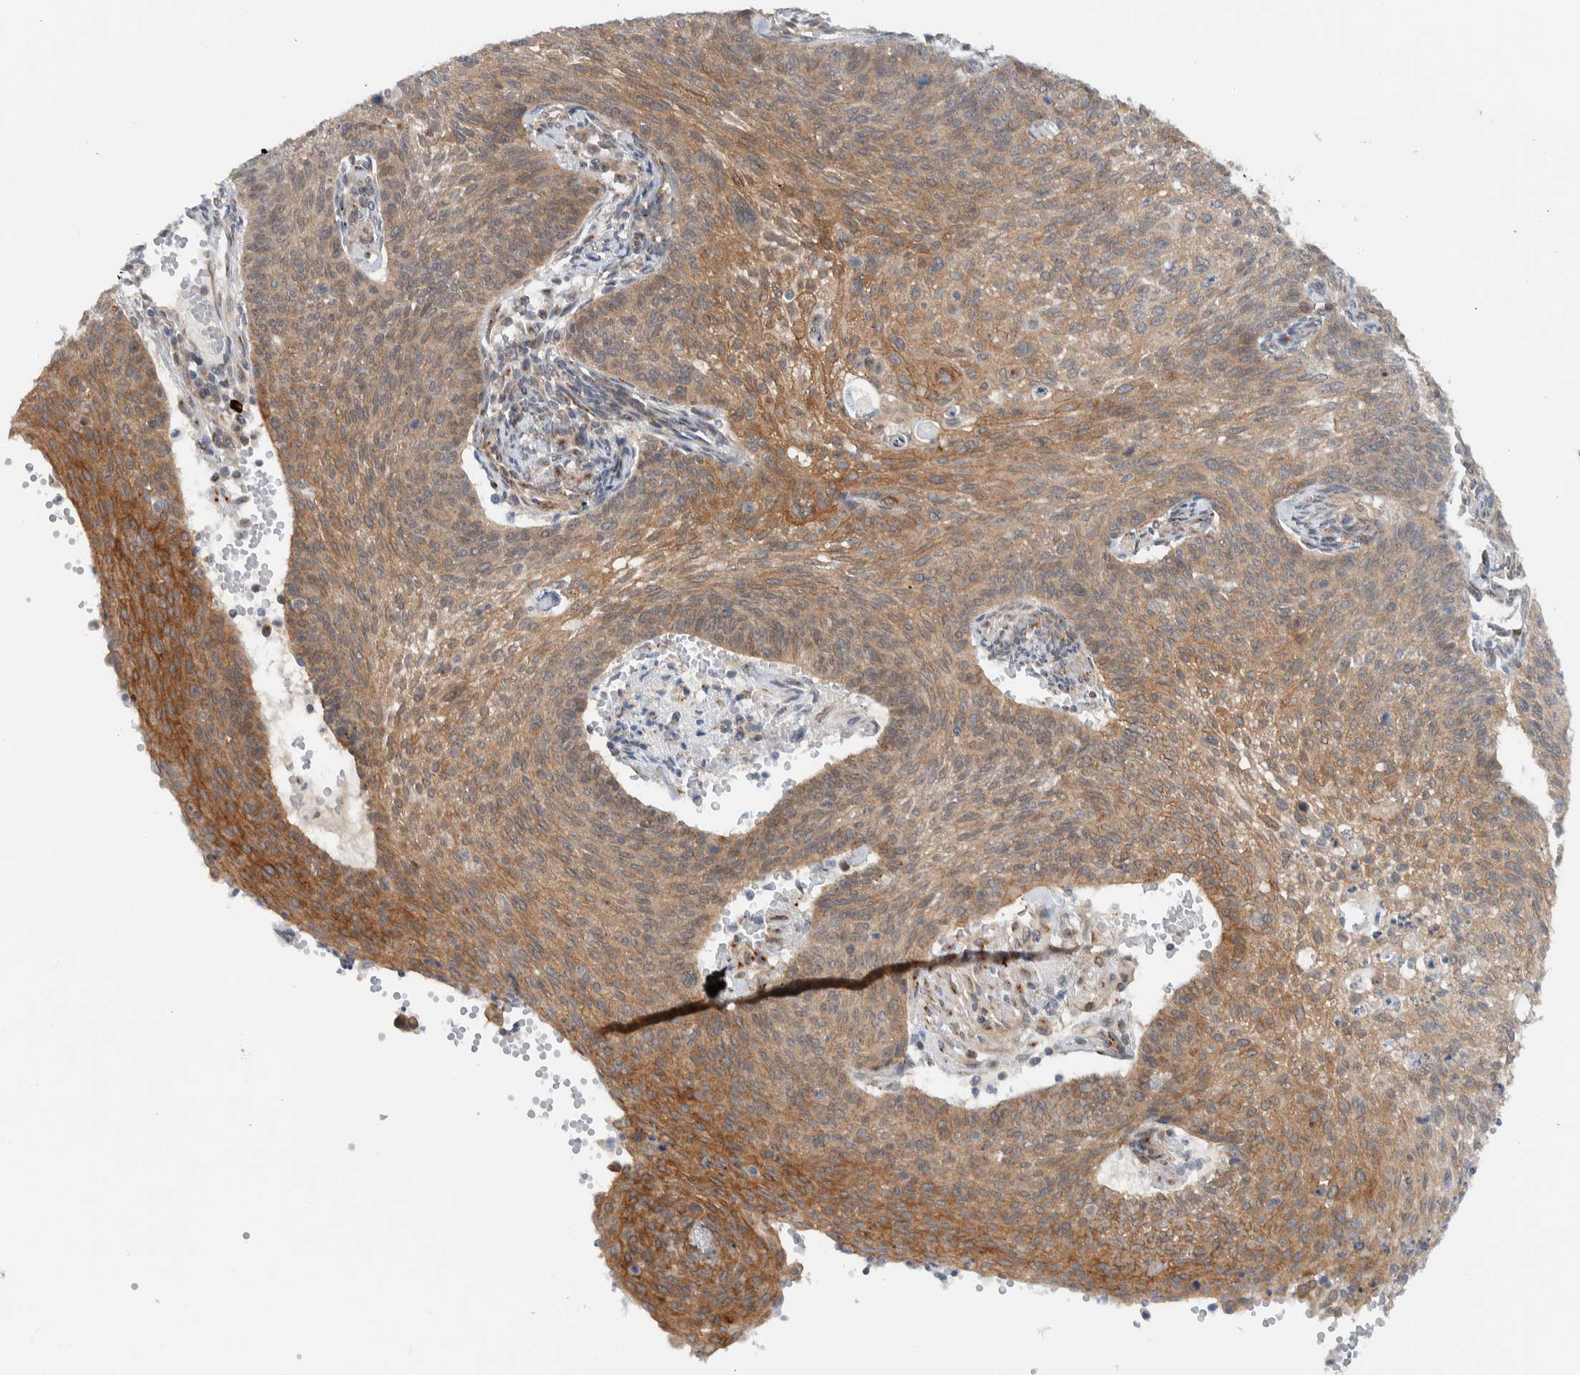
{"staining": {"intensity": "moderate", "quantity": ">75%", "location": "cytoplasmic/membranous"}, "tissue": "cervical cancer", "cell_type": "Tumor cells", "image_type": "cancer", "snomed": [{"axis": "morphology", "description": "Squamous cell carcinoma, NOS"}, {"axis": "topography", "description": "Cervix"}], "caption": "Cervical squamous cell carcinoma stained with a brown dye displays moderate cytoplasmic/membranous positive staining in approximately >75% of tumor cells.", "gene": "RERE", "patient": {"sex": "female", "age": 70}}